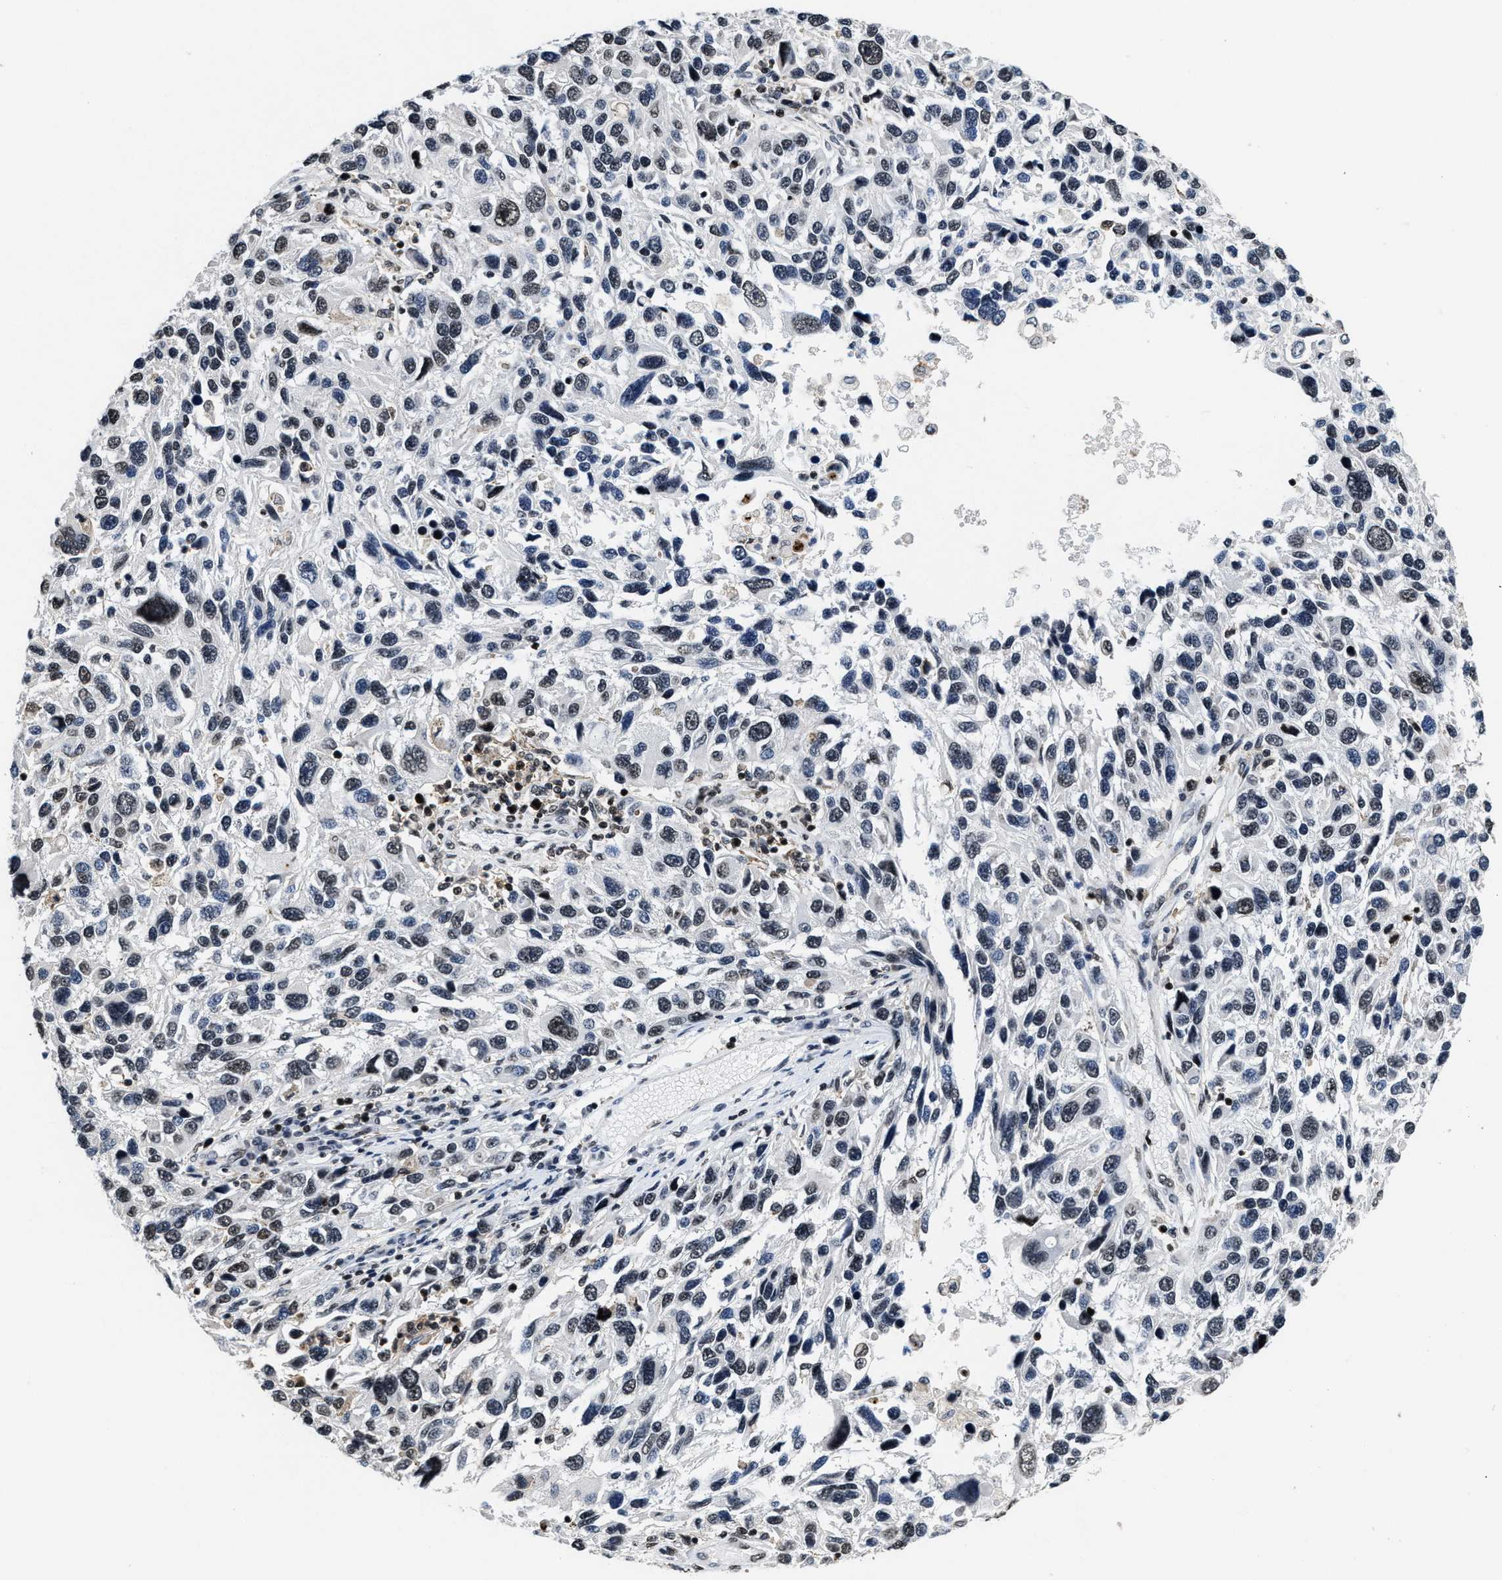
{"staining": {"intensity": "weak", "quantity": "<25%", "location": "nuclear"}, "tissue": "melanoma", "cell_type": "Tumor cells", "image_type": "cancer", "snomed": [{"axis": "morphology", "description": "Malignant melanoma, NOS"}, {"axis": "topography", "description": "Skin"}], "caption": "An IHC photomicrograph of melanoma is shown. There is no staining in tumor cells of melanoma.", "gene": "SUPT16H", "patient": {"sex": "male", "age": 53}}